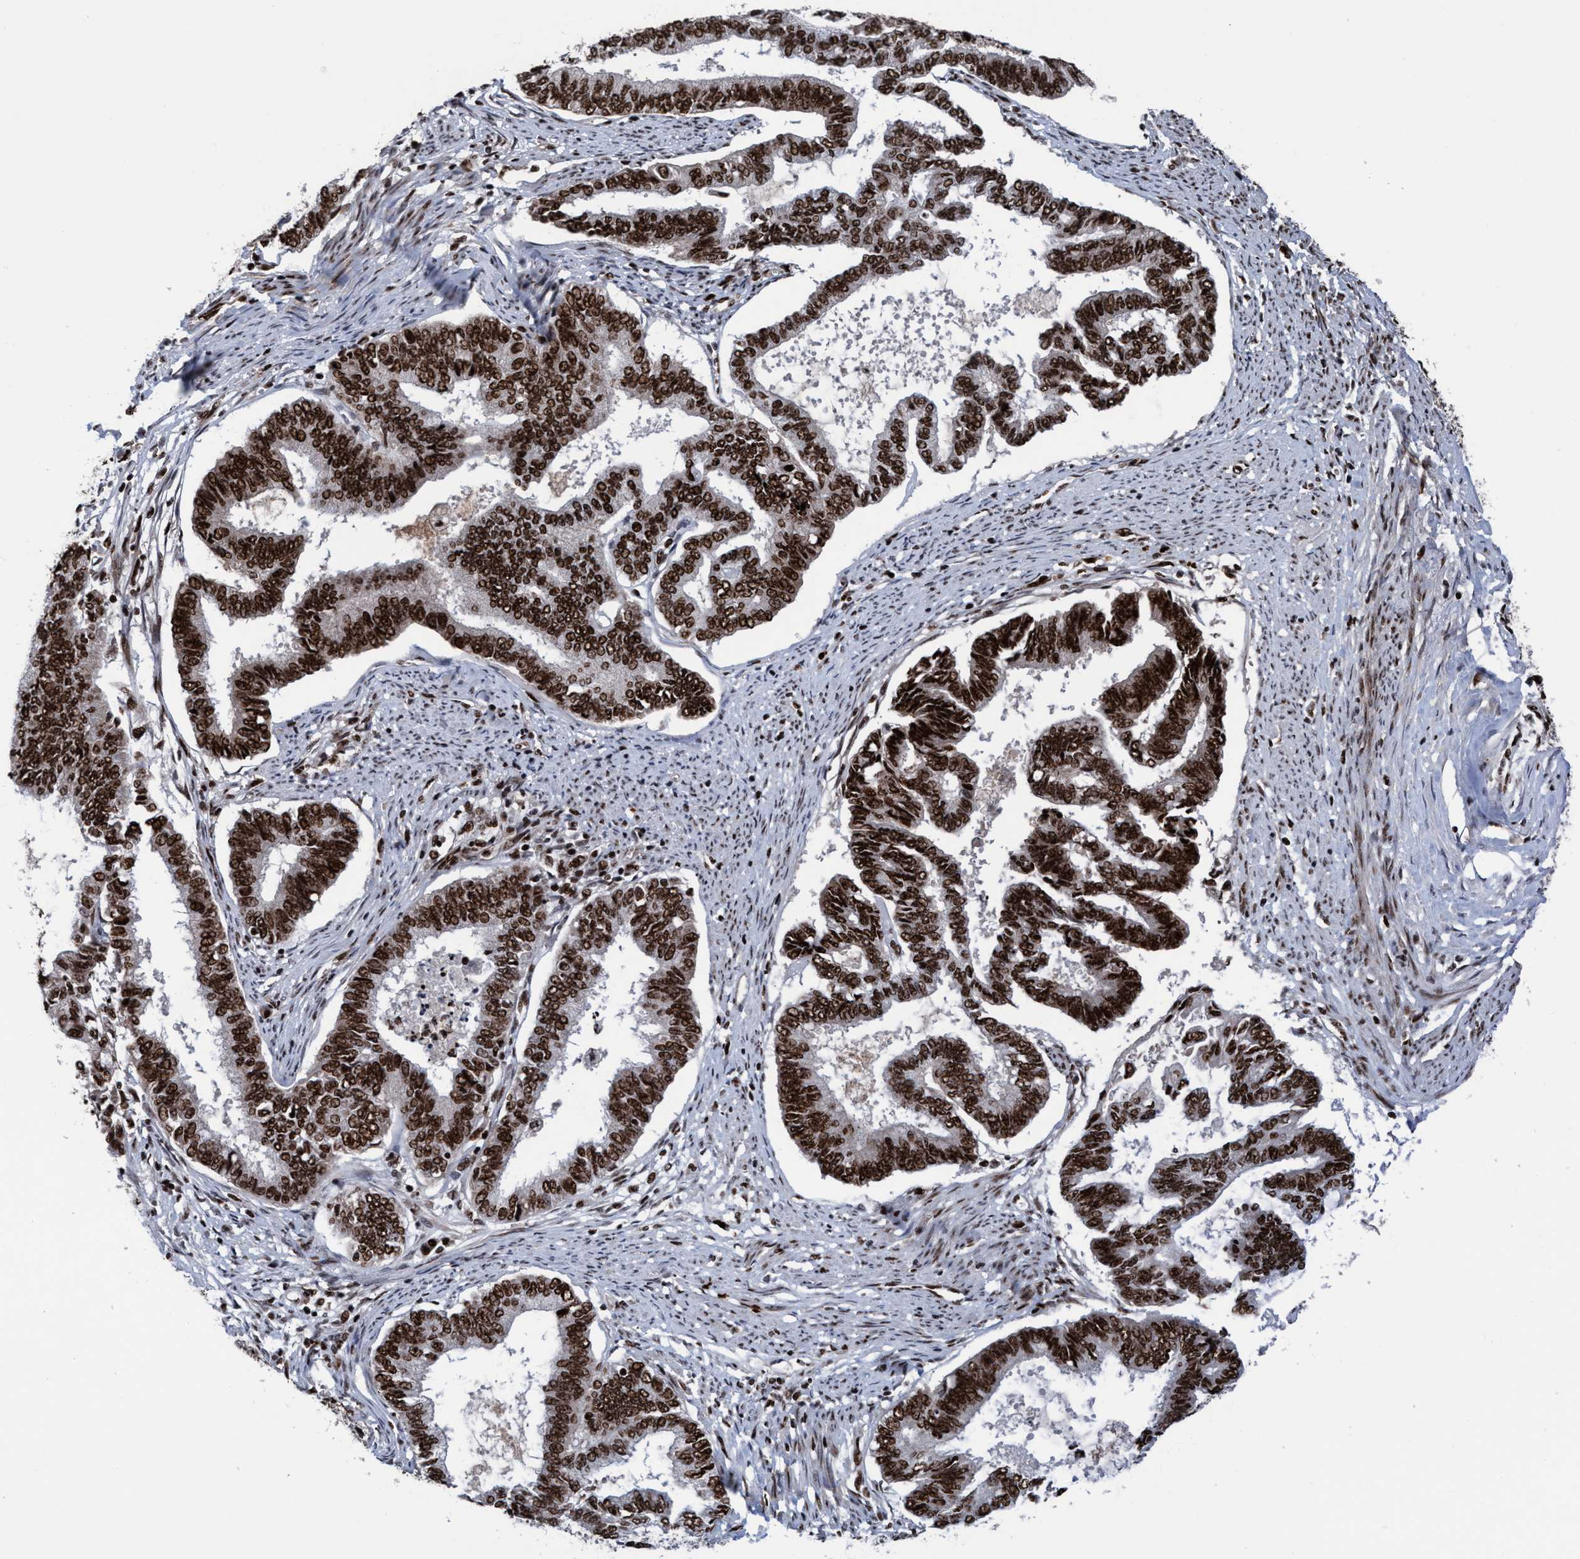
{"staining": {"intensity": "strong", "quantity": ">75%", "location": "nuclear"}, "tissue": "endometrial cancer", "cell_type": "Tumor cells", "image_type": "cancer", "snomed": [{"axis": "morphology", "description": "Adenocarcinoma, NOS"}, {"axis": "topography", "description": "Endometrium"}], "caption": "Immunohistochemical staining of human endometrial cancer (adenocarcinoma) exhibits strong nuclear protein staining in approximately >75% of tumor cells. (Brightfield microscopy of DAB IHC at high magnification).", "gene": "TOPBP1", "patient": {"sex": "female", "age": 86}}